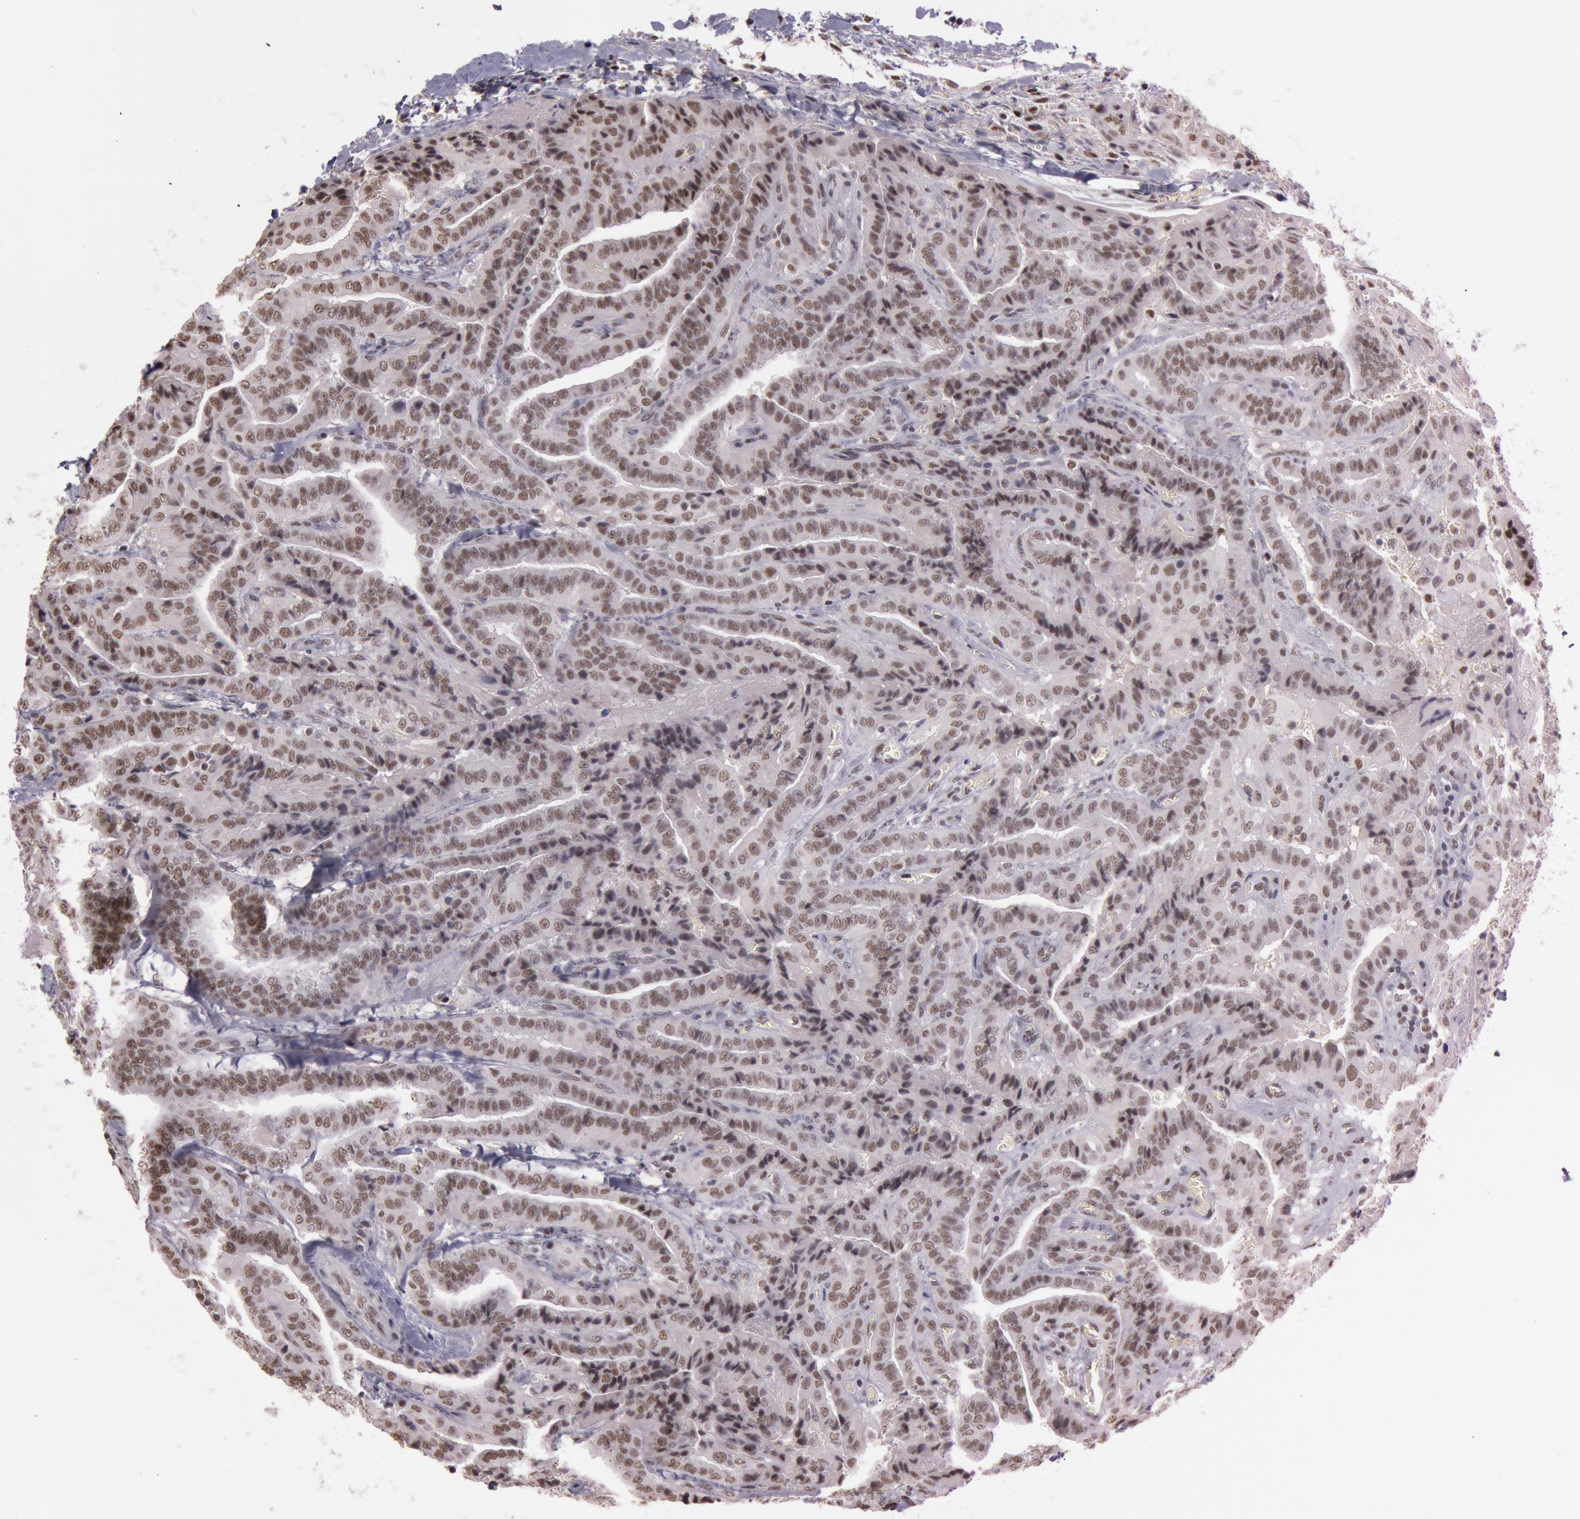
{"staining": {"intensity": "weak", "quantity": ">75%", "location": "nuclear"}, "tissue": "thyroid cancer", "cell_type": "Tumor cells", "image_type": "cancer", "snomed": [{"axis": "morphology", "description": "Papillary adenocarcinoma, NOS"}, {"axis": "topography", "description": "Thyroid gland"}], "caption": "Thyroid cancer stained with a brown dye reveals weak nuclear positive positivity in about >75% of tumor cells.", "gene": "TASL", "patient": {"sex": "female", "age": 71}}